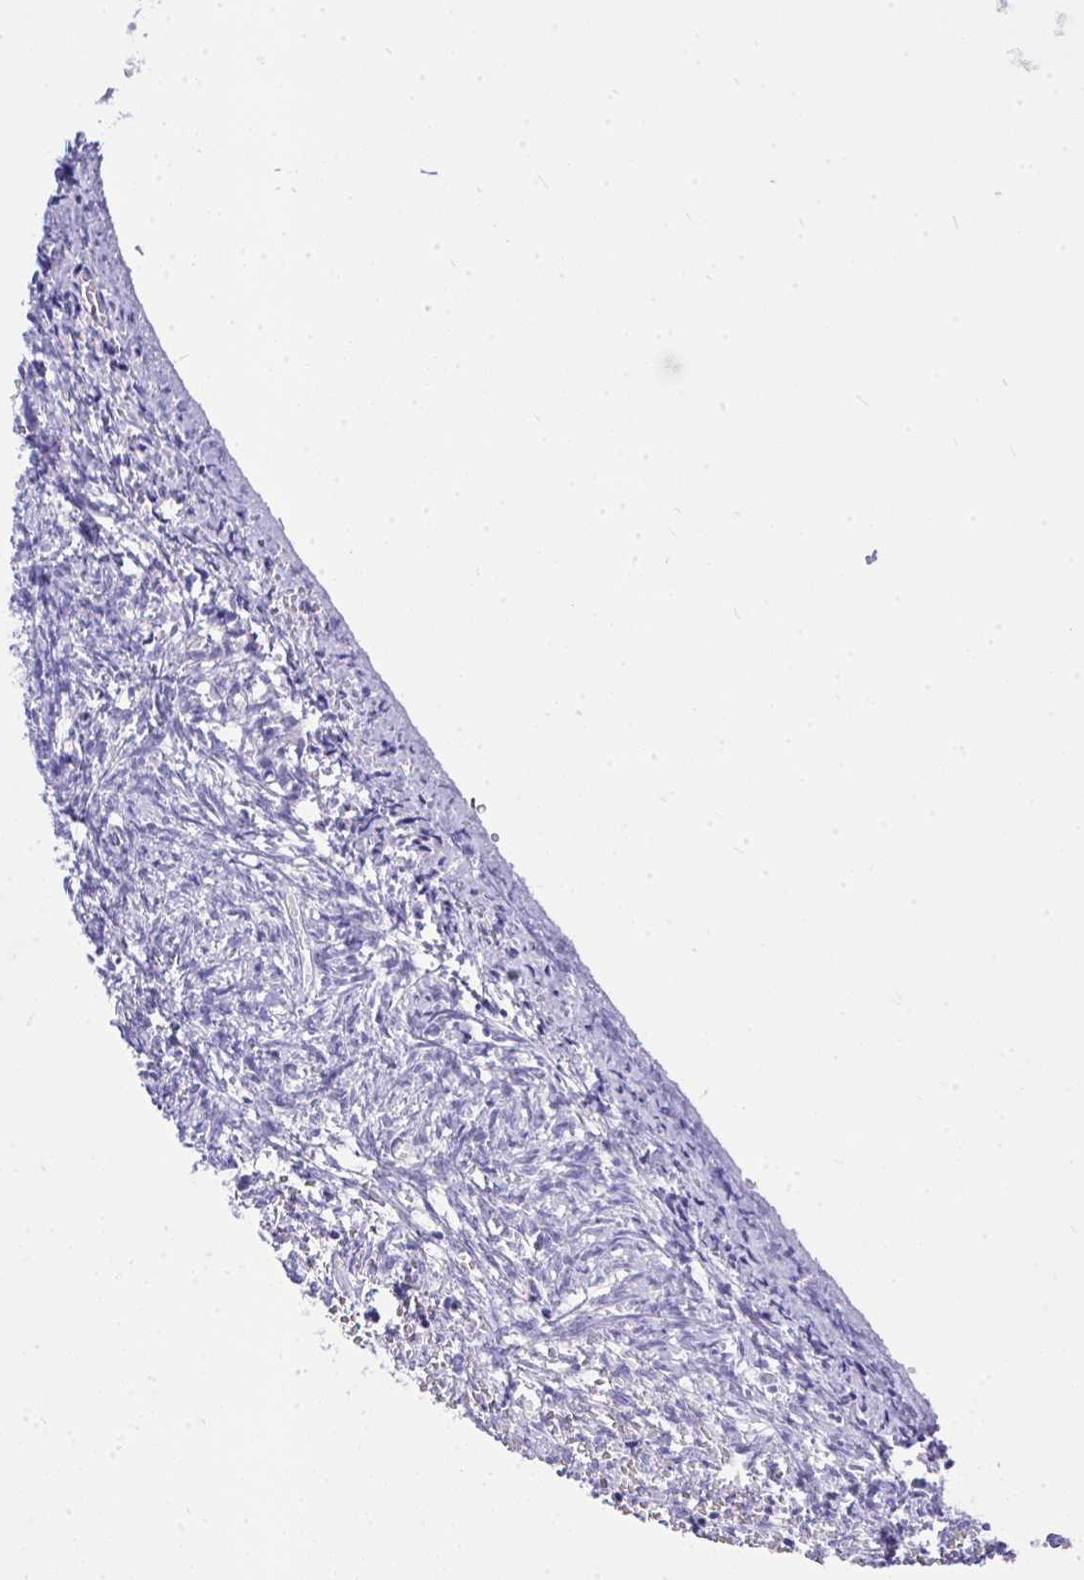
{"staining": {"intensity": "negative", "quantity": "none", "location": "none"}, "tissue": "ovary", "cell_type": "Ovarian stroma cells", "image_type": "normal", "snomed": [{"axis": "morphology", "description": "Normal tissue, NOS"}, {"axis": "topography", "description": "Ovary"}], "caption": "Immunohistochemical staining of benign human ovary exhibits no significant expression in ovarian stroma cells.", "gene": "MS4A12", "patient": {"sex": "female", "age": 67}}